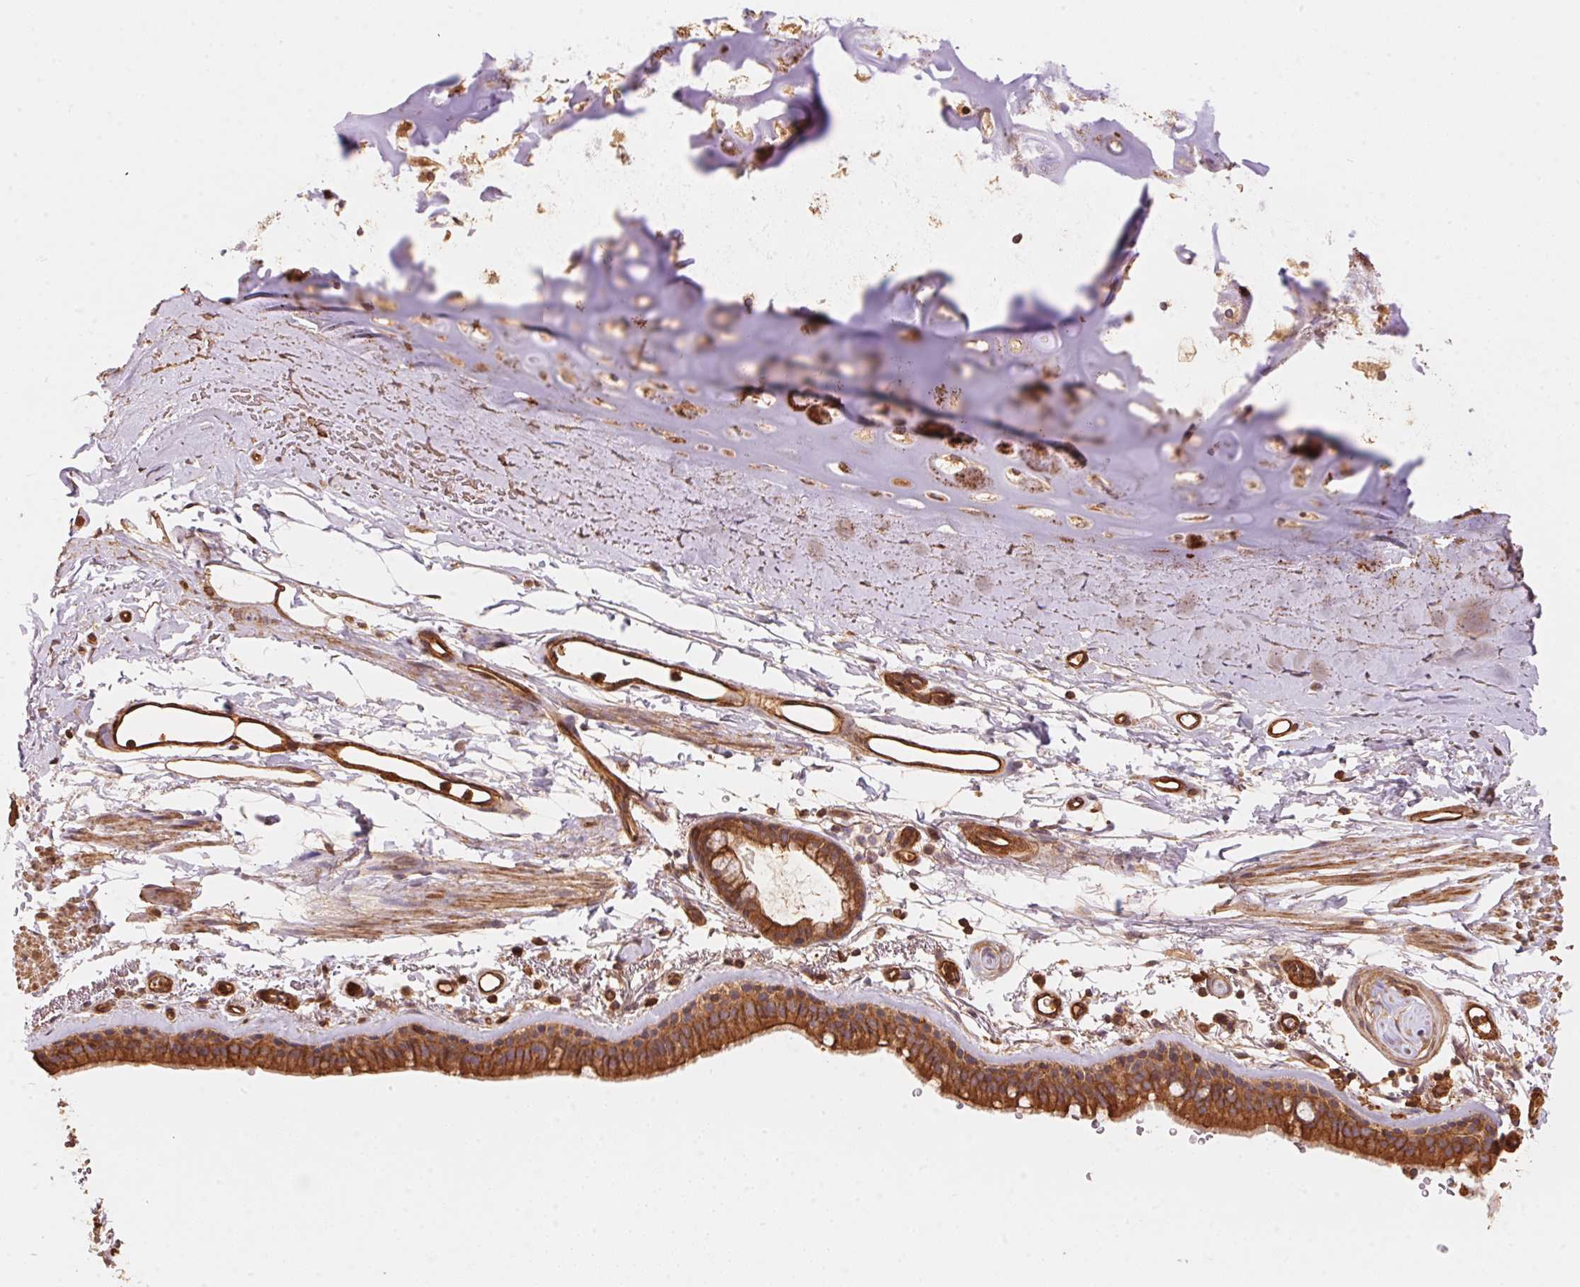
{"staining": {"intensity": "moderate", "quantity": ">75%", "location": "cytoplasmic/membranous"}, "tissue": "bronchus", "cell_type": "Respiratory epithelial cells", "image_type": "normal", "snomed": [{"axis": "morphology", "description": "Normal tissue, NOS"}, {"axis": "topography", "description": "Lymph node"}, {"axis": "topography", "description": "Bronchus"}], "caption": "A medium amount of moderate cytoplasmic/membranous staining is identified in about >75% of respiratory epithelial cells in normal bronchus.", "gene": "FRAS1", "patient": {"sex": "female", "age": 70}}